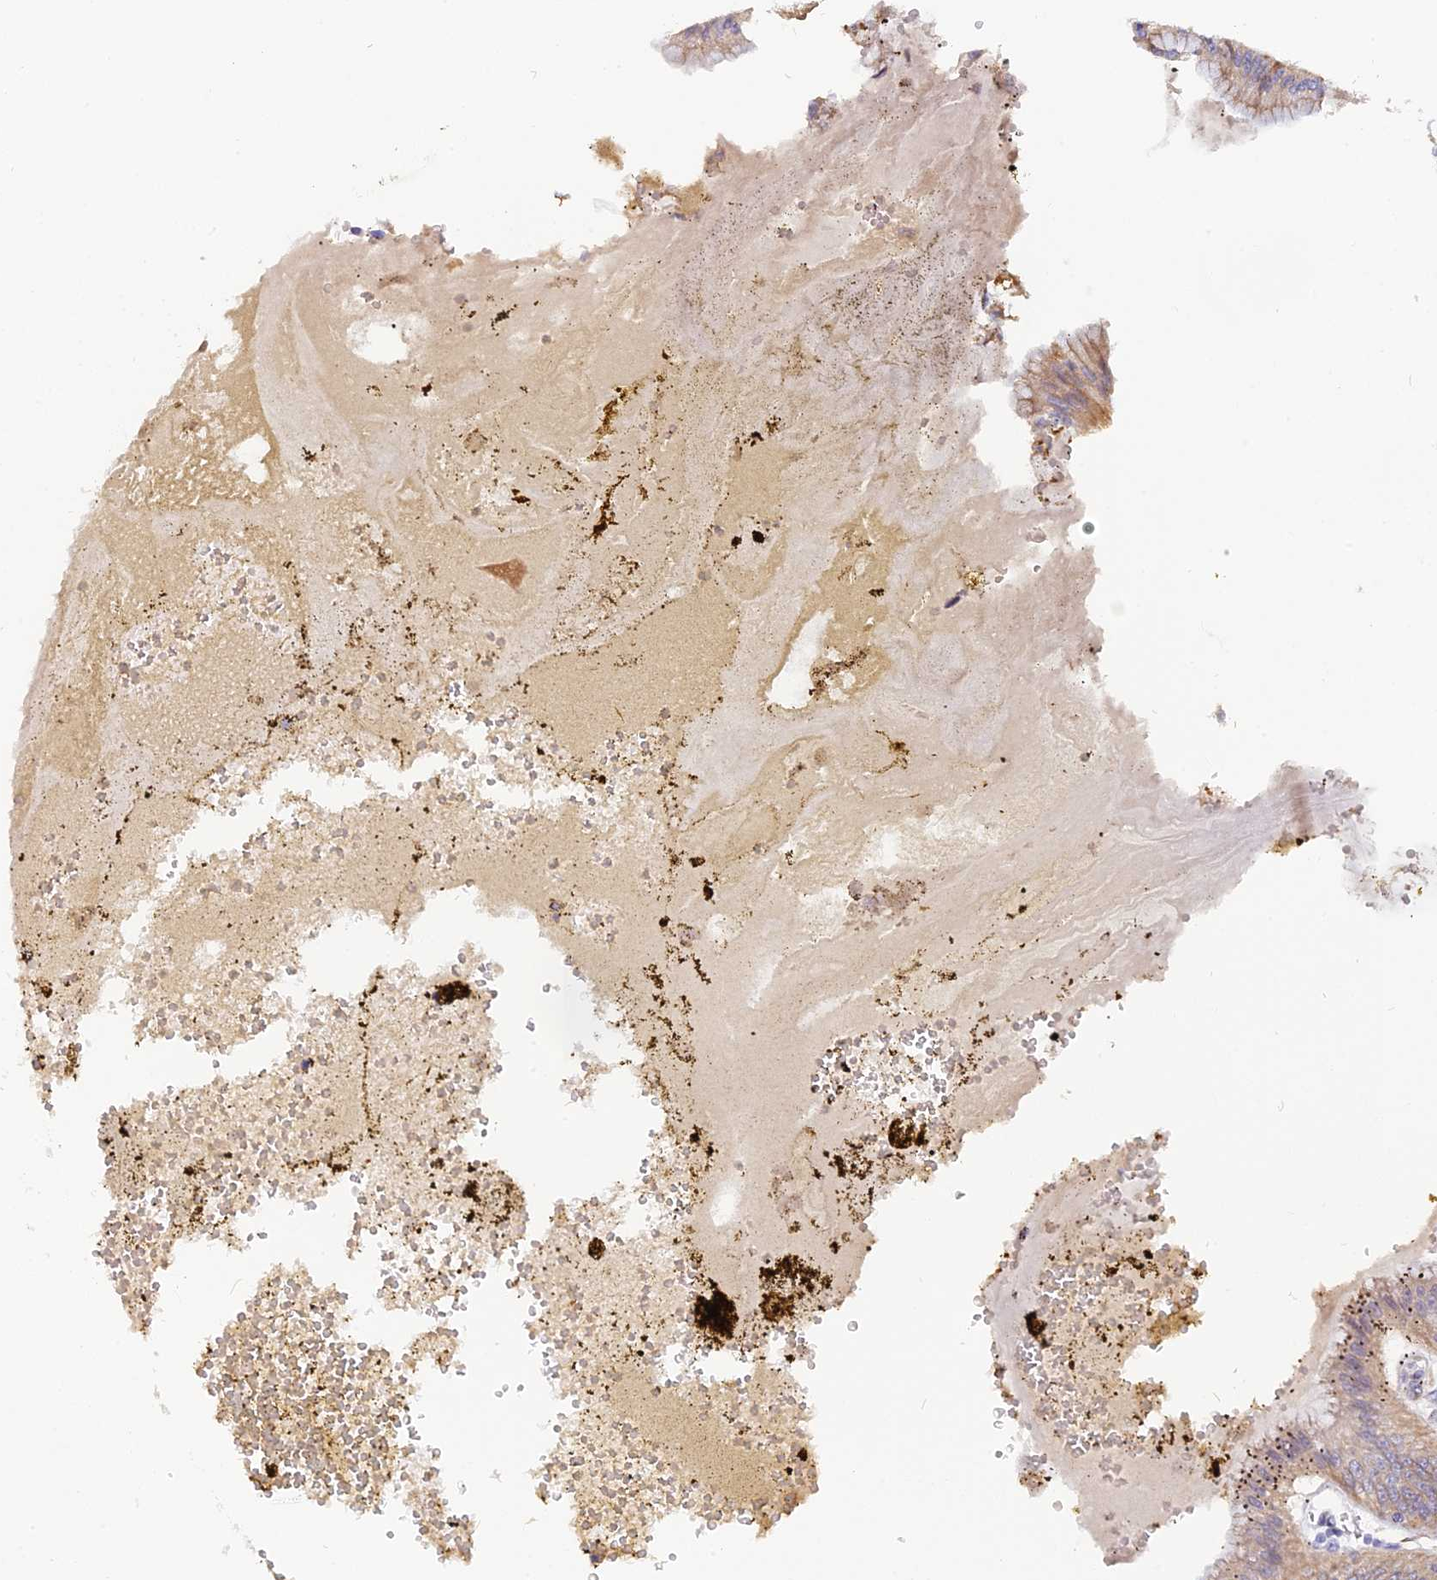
{"staining": {"intensity": "strong", "quantity": "25%-75%", "location": "cytoplasmic/membranous"}, "tissue": "stomach", "cell_type": "Glandular cells", "image_type": "normal", "snomed": [{"axis": "morphology", "description": "Normal tissue, NOS"}, {"axis": "topography", "description": "Stomach, lower"}], "caption": "Immunohistochemistry (IHC) micrograph of benign stomach: human stomach stained using immunohistochemistry (IHC) reveals high levels of strong protein expression localized specifically in the cytoplasmic/membranous of glandular cells, appearing as a cytoplasmic/membranous brown color.", "gene": "CMC1", "patient": {"sex": "male", "age": 71}}